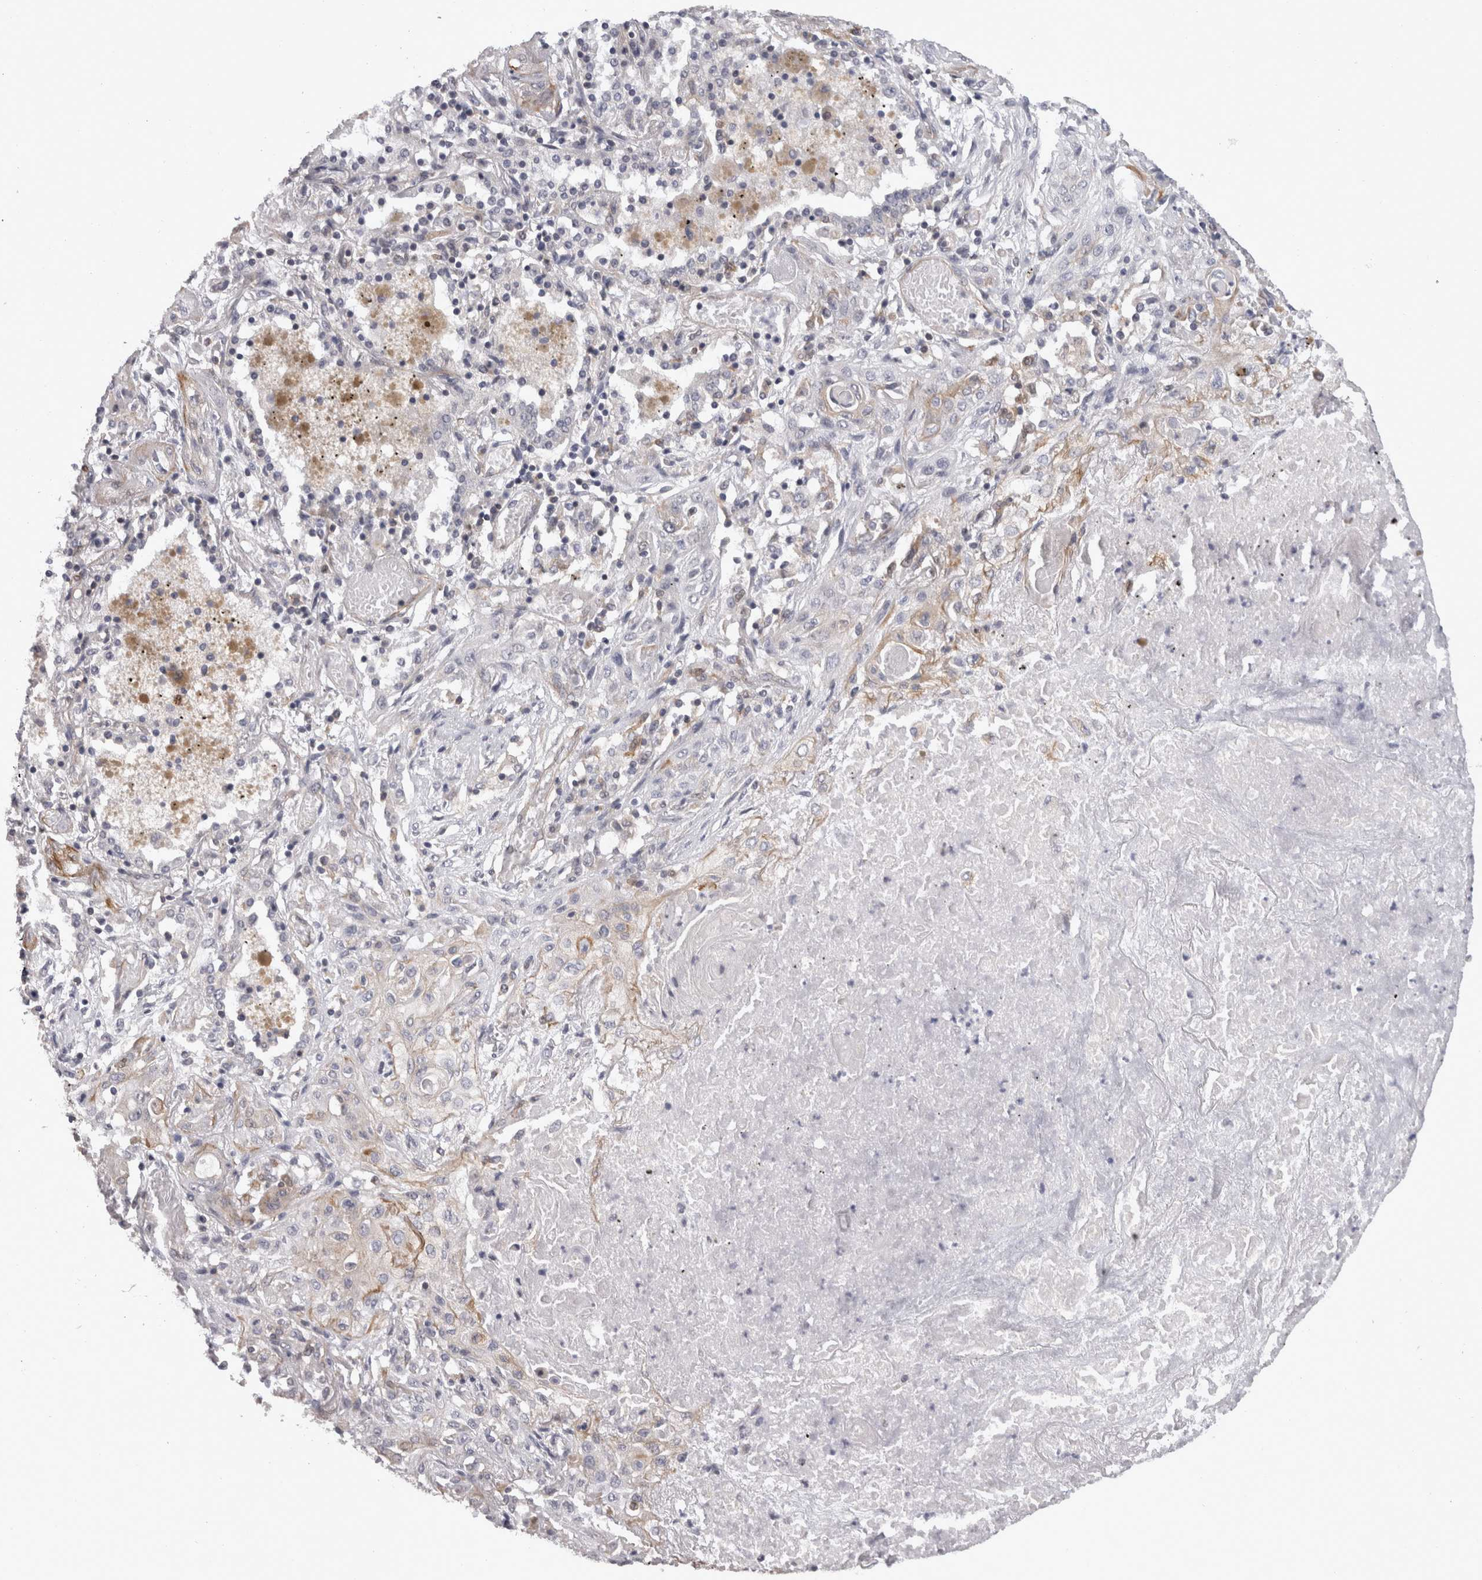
{"staining": {"intensity": "weak", "quantity": "<25%", "location": "cytoplasmic/membranous"}, "tissue": "lung cancer", "cell_type": "Tumor cells", "image_type": "cancer", "snomed": [{"axis": "morphology", "description": "Squamous cell carcinoma, NOS"}, {"axis": "topography", "description": "Lung"}], "caption": "Tumor cells show no significant protein expression in lung squamous cell carcinoma.", "gene": "RMDN1", "patient": {"sex": "female", "age": 47}}